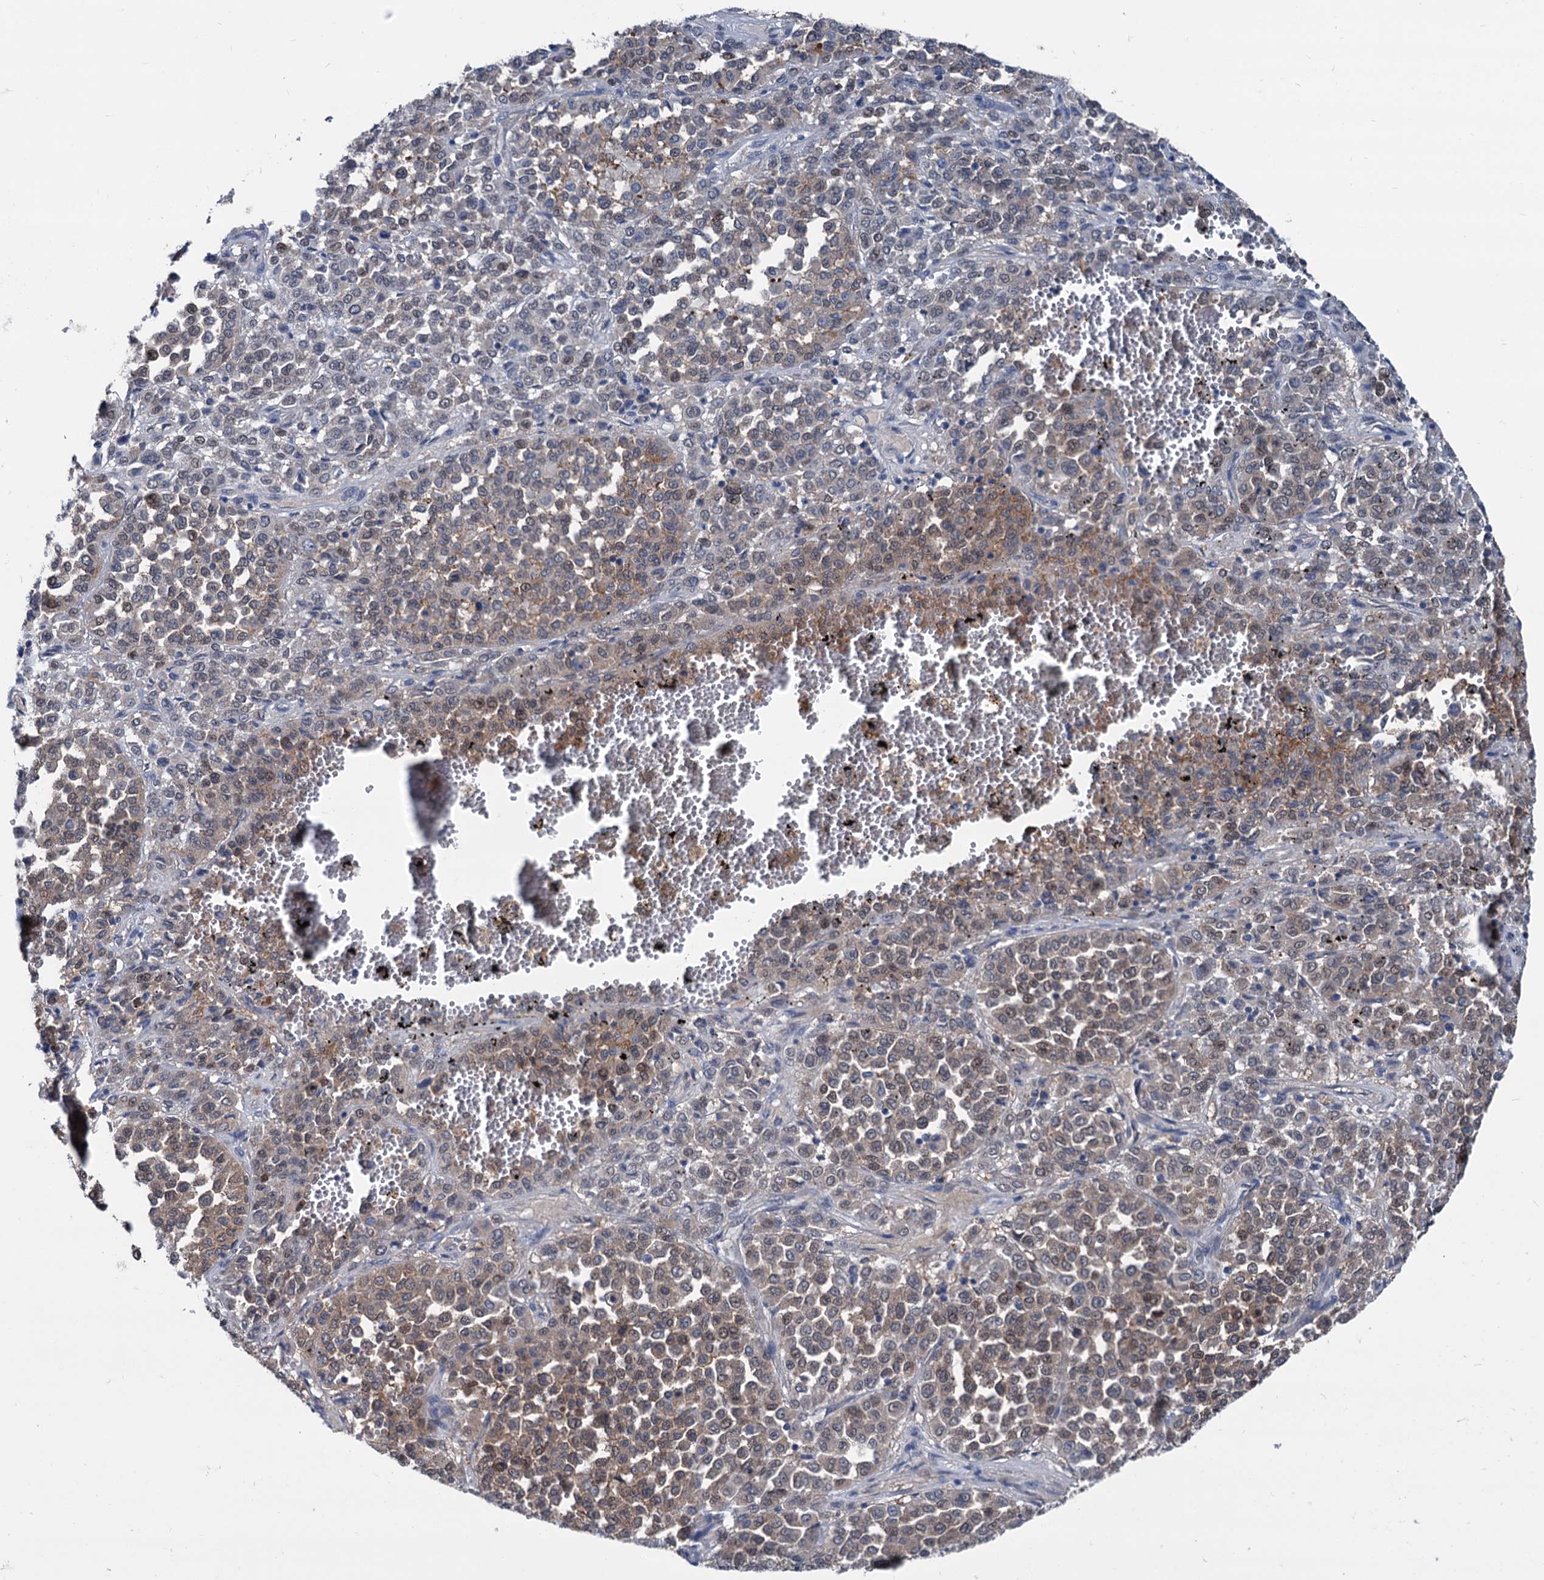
{"staining": {"intensity": "moderate", "quantity": "25%-75%", "location": "cytoplasmic/membranous"}, "tissue": "melanoma", "cell_type": "Tumor cells", "image_type": "cancer", "snomed": [{"axis": "morphology", "description": "Malignant melanoma, Metastatic site"}, {"axis": "topography", "description": "Pancreas"}], "caption": "A histopathology image showing moderate cytoplasmic/membranous staining in about 25%-75% of tumor cells in malignant melanoma (metastatic site), as visualized by brown immunohistochemical staining.", "gene": "GLO1", "patient": {"sex": "female", "age": 30}}